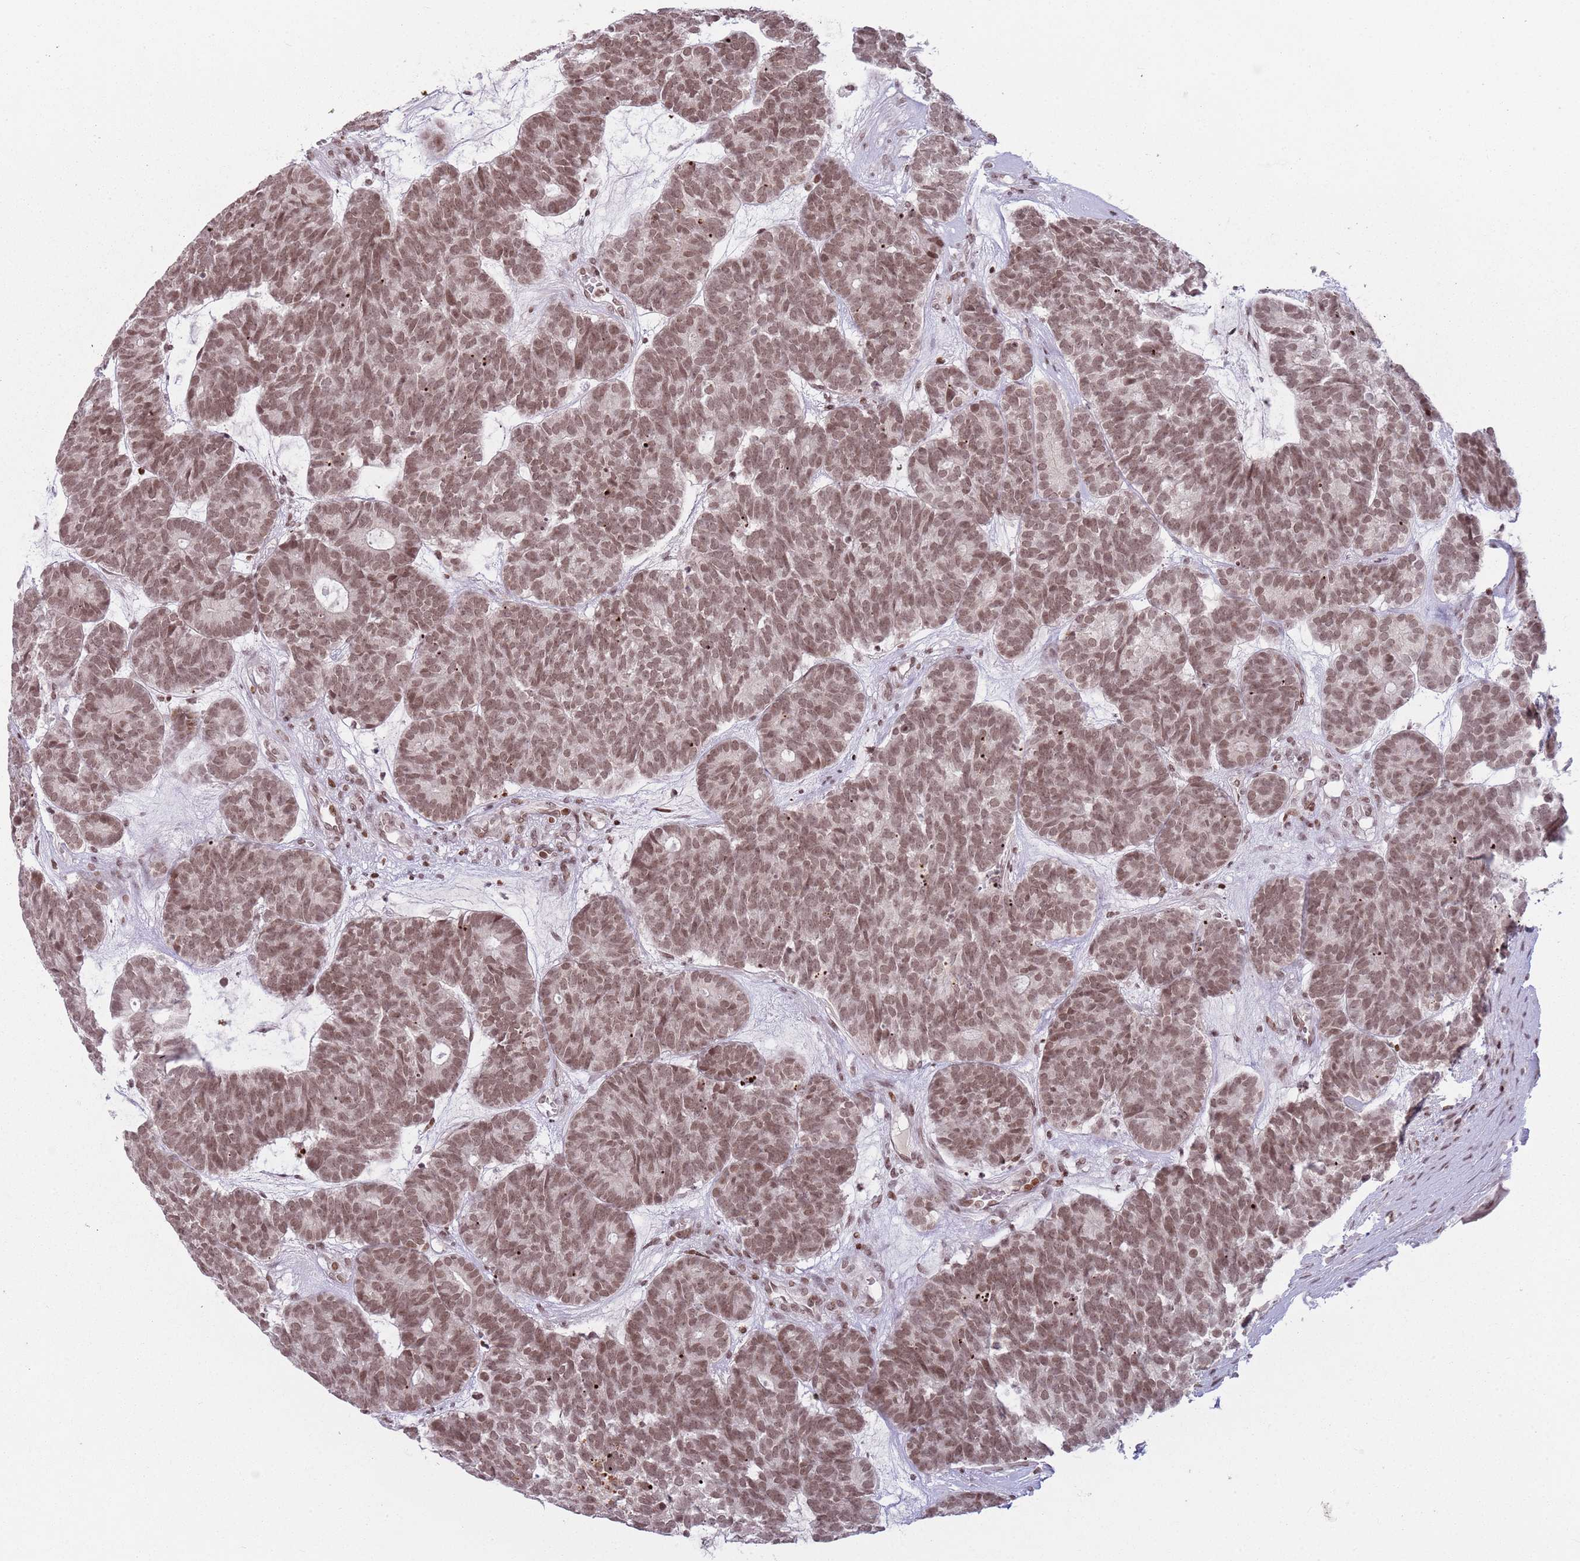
{"staining": {"intensity": "moderate", "quantity": ">75%", "location": "nuclear"}, "tissue": "head and neck cancer", "cell_type": "Tumor cells", "image_type": "cancer", "snomed": [{"axis": "morphology", "description": "Adenocarcinoma, NOS"}, {"axis": "topography", "description": "Head-Neck"}], "caption": "Human head and neck adenocarcinoma stained with a protein marker displays moderate staining in tumor cells.", "gene": "SH3RF3", "patient": {"sex": "female", "age": 81}}